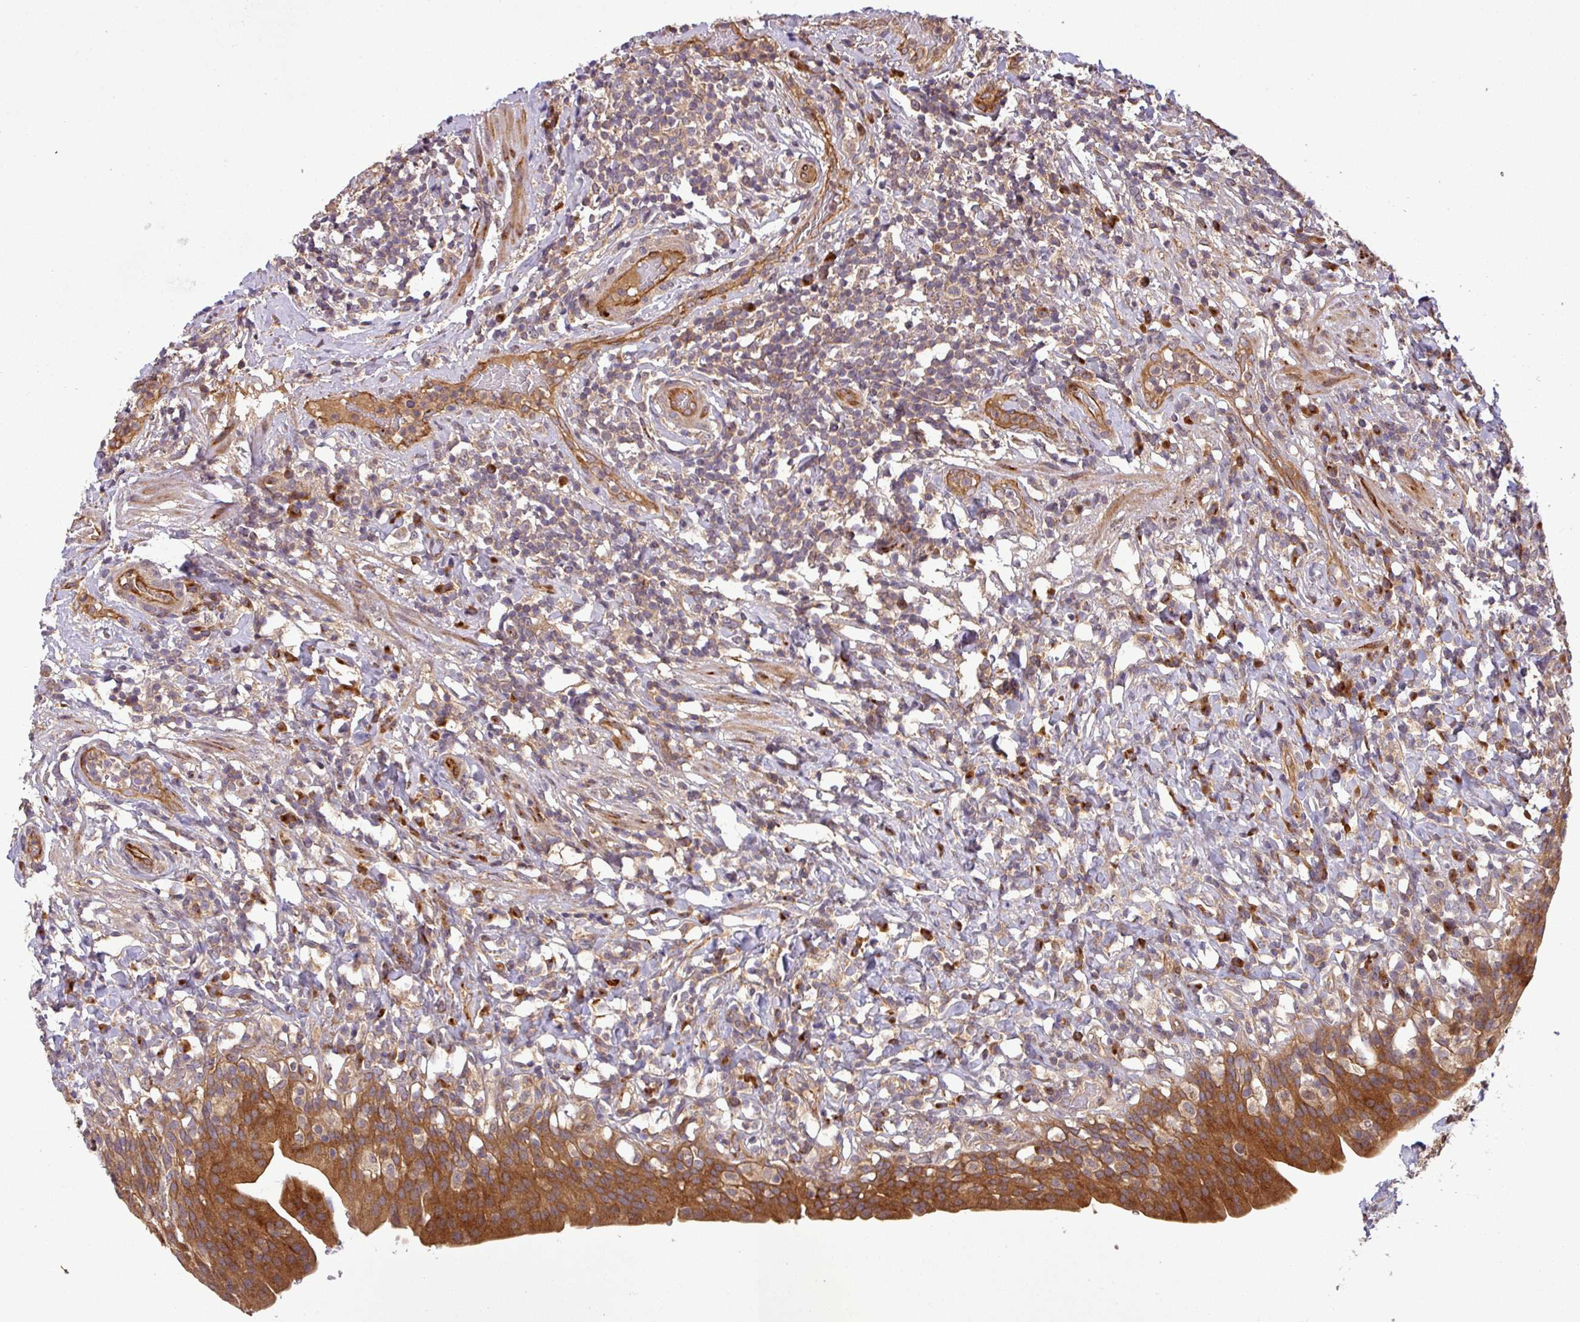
{"staining": {"intensity": "strong", "quantity": ">75%", "location": "cytoplasmic/membranous"}, "tissue": "urinary bladder", "cell_type": "Urothelial cells", "image_type": "normal", "snomed": [{"axis": "morphology", "description": "Normal tissue, NOS"}, {"axis": "morphology", "description": "Inflammation, NOS"}, {"axis": "topography", "description": "Urinary bladder"}], "caption": "Urinary bladder stained with IHC shows strong cytoplasmic/membranous positivity in about >75% of urothelial cells.", "gene": "ART1", "patient": {"sex": "male", "age": 64}}